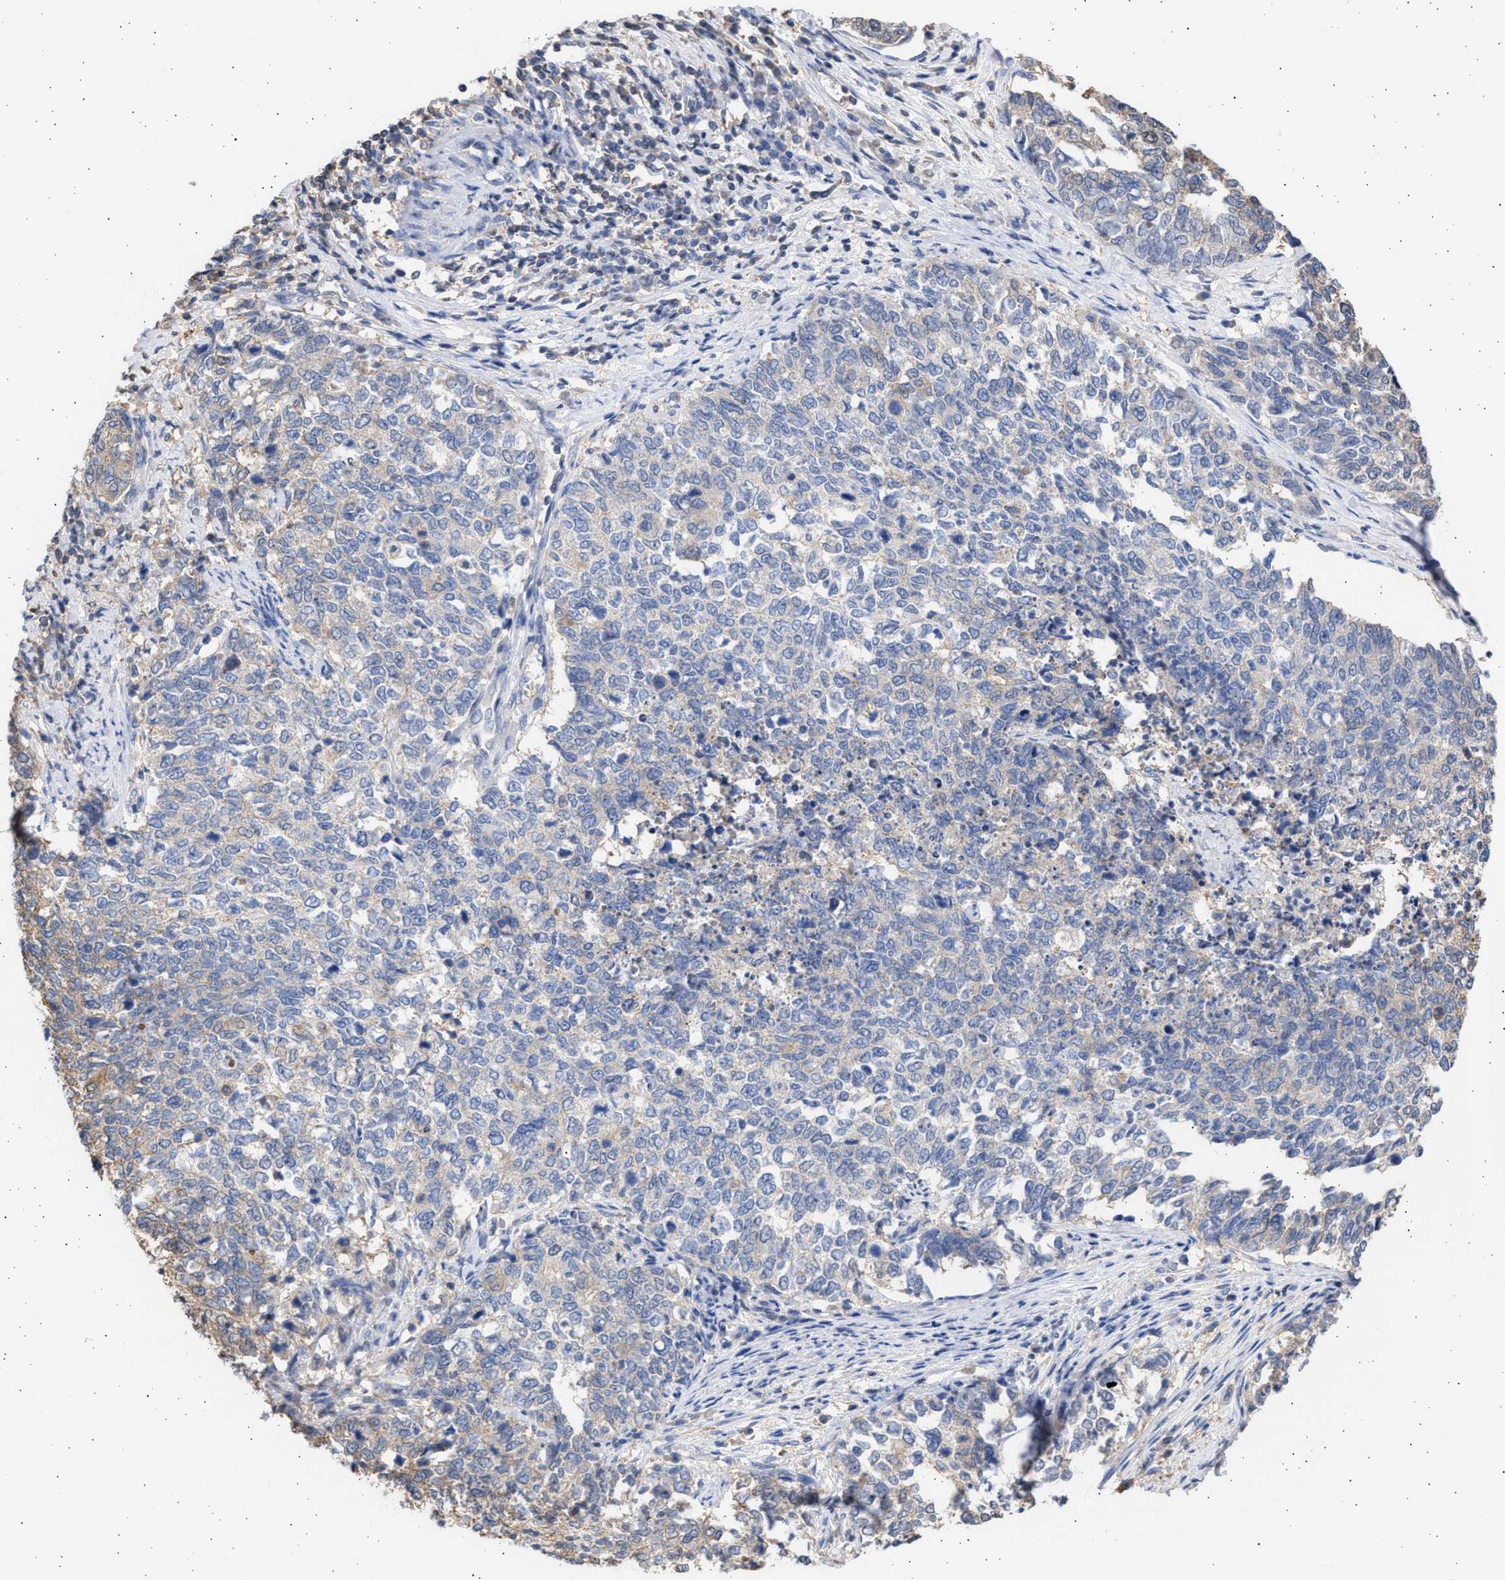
{"staining": {"intensity": "weak", "quantity": "<25%", "location": "cytoplasmic/membranous"}, "tissue": "cervical cancer", "cell_type": "Tumor cells", "image_type": "cancer", "snomed": [{"axis": "morphology", "description": "Squamous cell carcinoma, NOS"}, {"axis": "topography", "description": "Cervix"}], "caption": "A micrograph of human cervical cancer is negative for staining in tumor cells.", "gene": "ALDOC", "patient": {"sex": "female", "age": 63}}